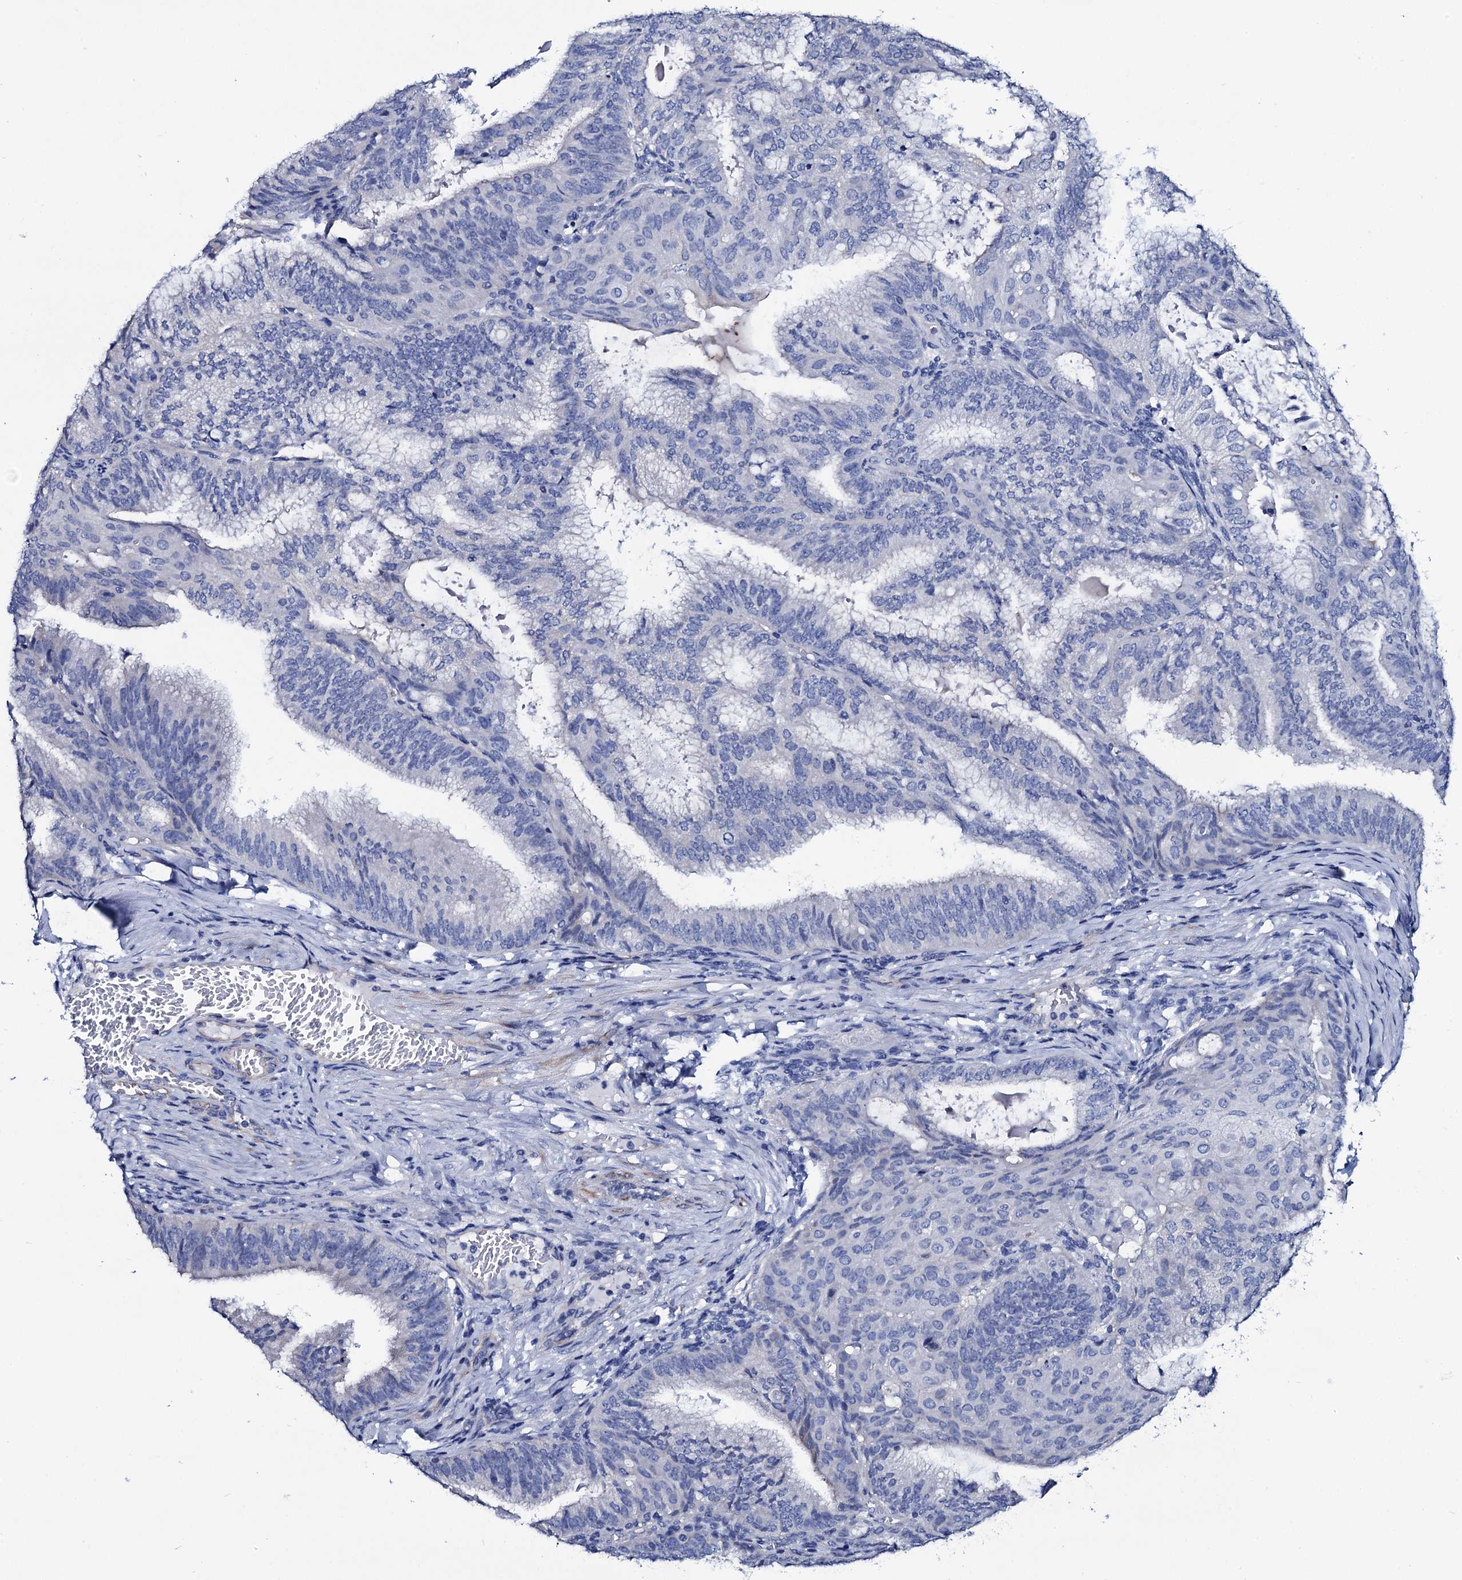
{"staining": {"intensity": "negative", "quantity": "none", "location": "none"}, "tissue": "endometrial cancer", "cell_type": "Tumor cells", "image_type": "cancer", "snomed": [{"axis": "morphology", "description": "Adenocarcinoma, NOS"}, {"axis": "topography", "description": "Endometrium"}], "caption": "A high-resolution photomicrograph shows immunohistochemistry (IHC) staining of adenocarcinoma (endometrial), which exhibits no significant positivity in tumor cells.", "gene": "GYS2", "patient": {"sex": "female", "age": 49}}